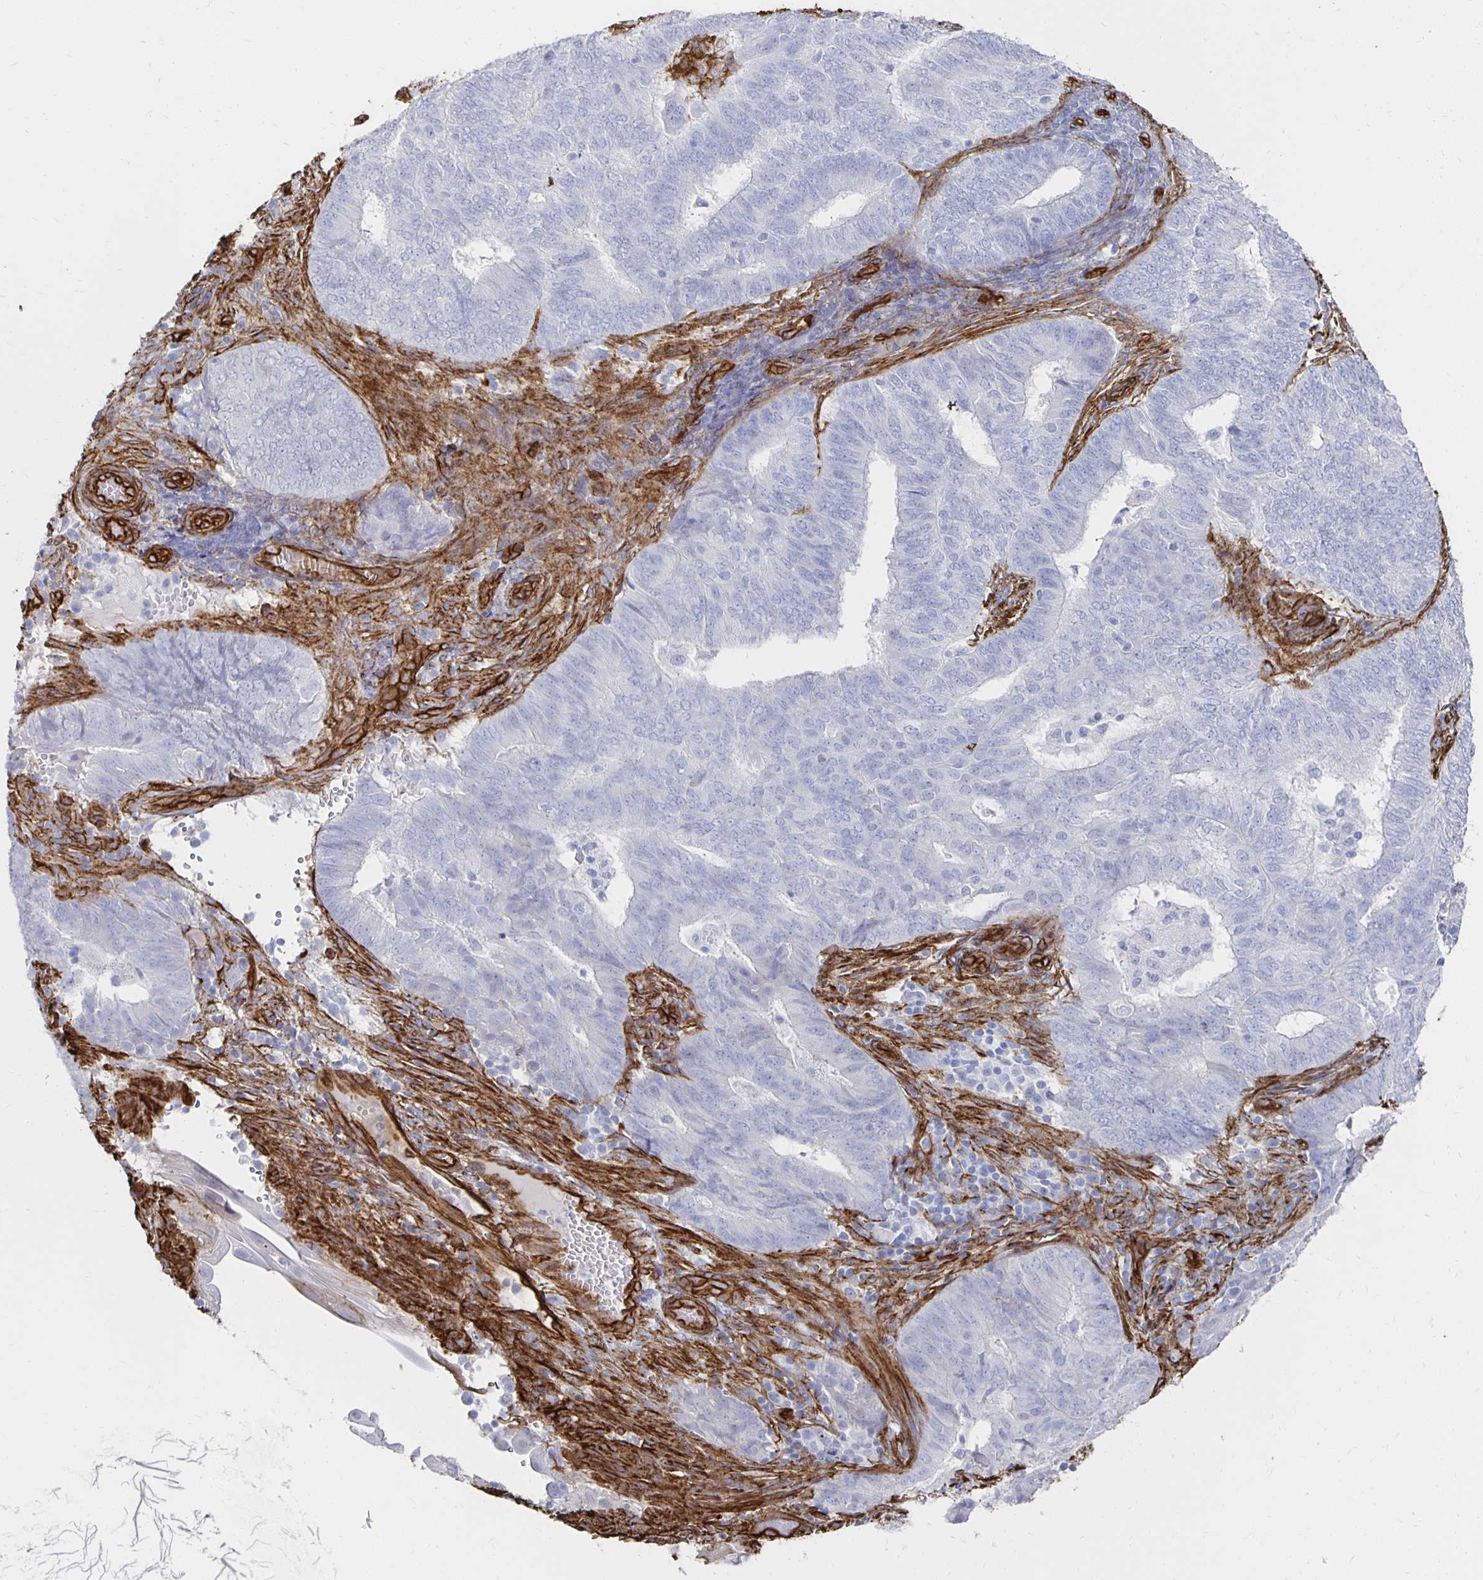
{"staining": {"intensity": "negative", "quantity": "none", "location": "none"}, "tissue": "endometrial cancer", "cell_type": "Tumor cells", "image_type": "cancer", "snomed": [{"axis": "morphology", "description": "Adenocarcinoma, NOS"}, {"axis": "topography", "description": "Endometrium"}], "caption": "Protein analysis of endometrial cancer (adenocarcinoma) shows no significant expression in tumor cells.", "gene": "VIPR2", "patient": {"sex": "female", "age": 62}}